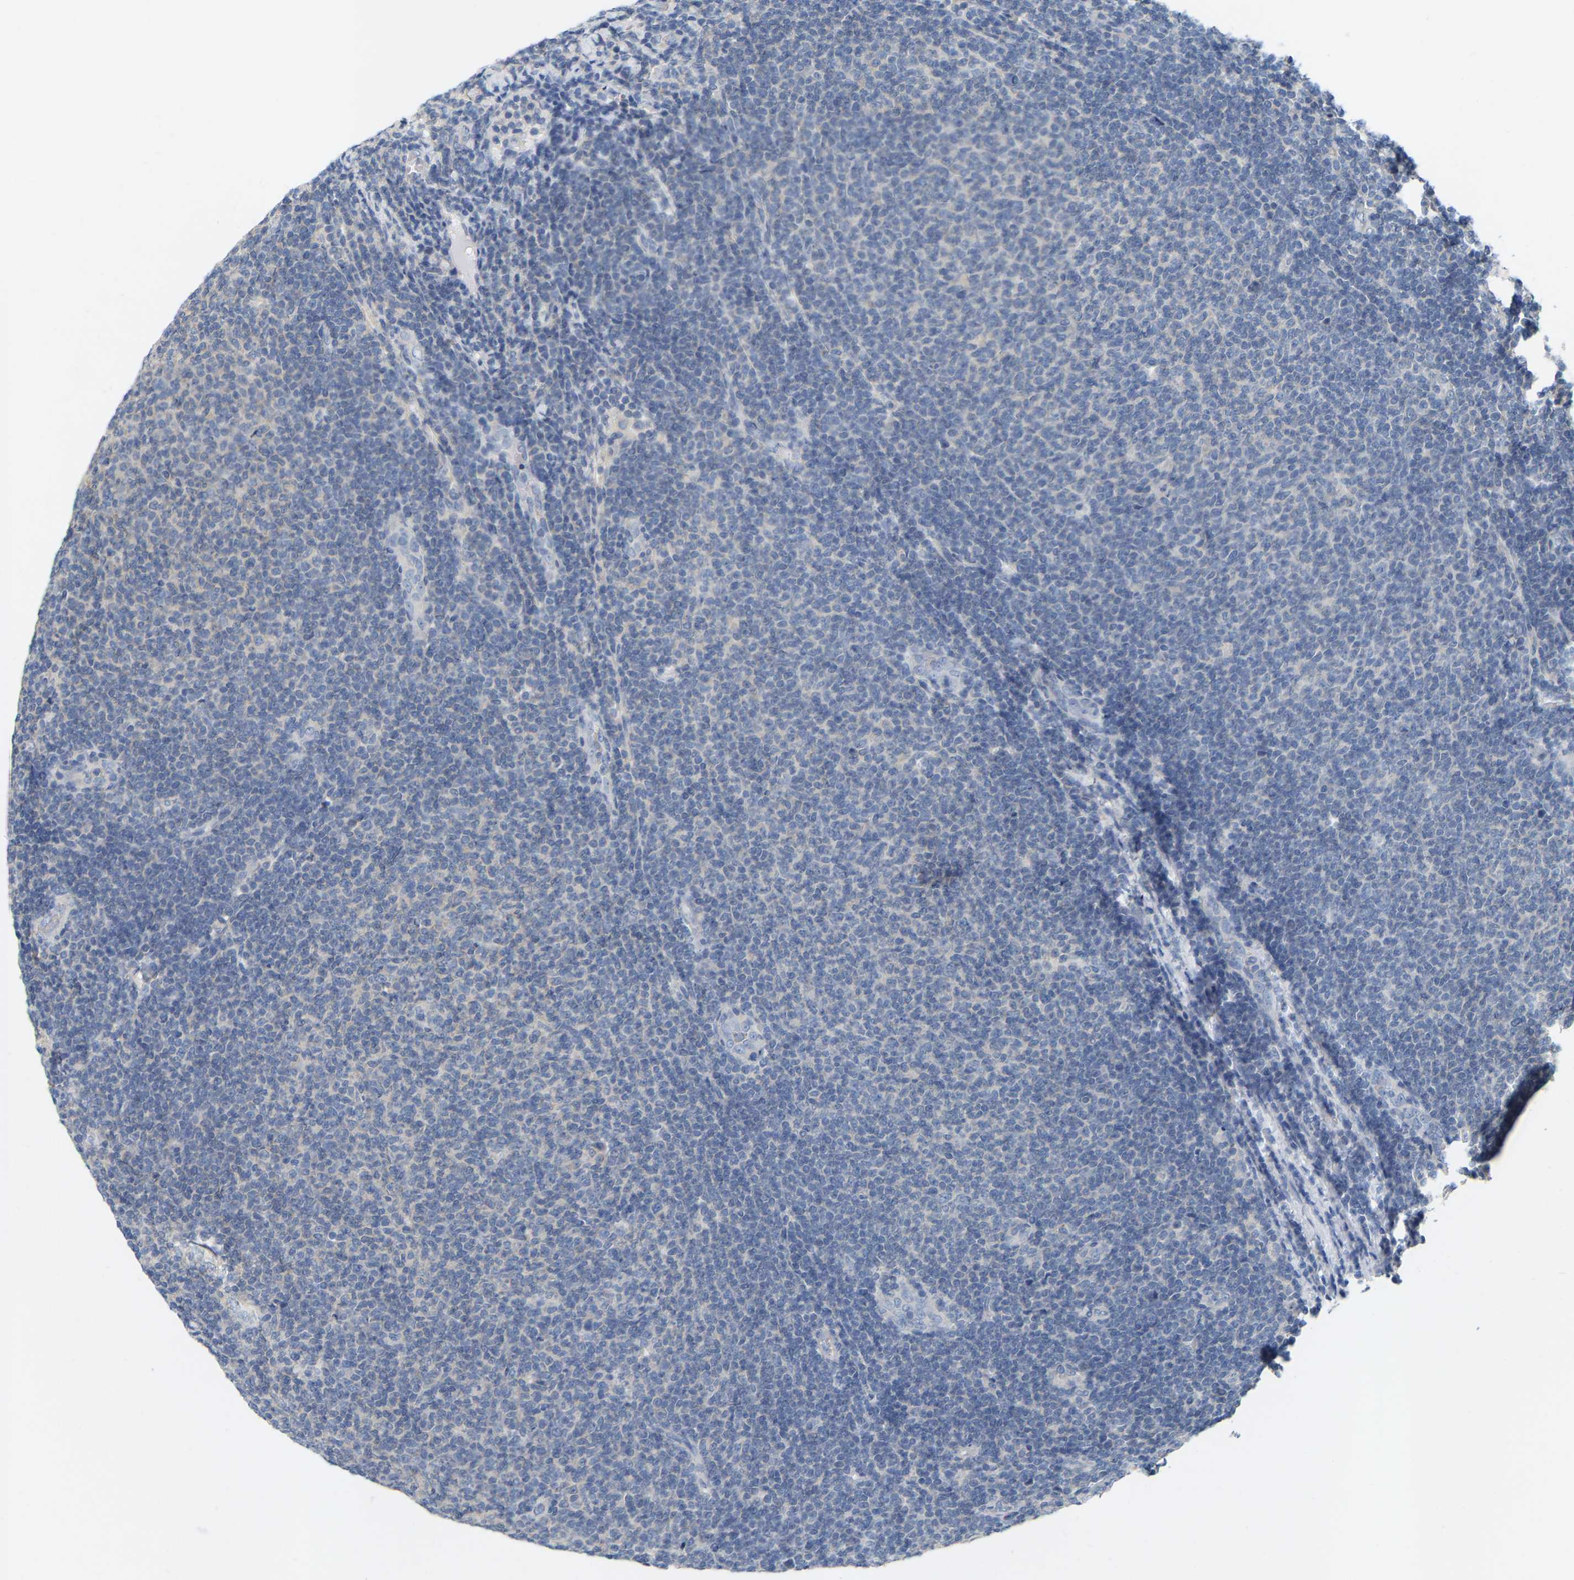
{"staining": {"intensity": "negative", "quantity": "none", "location": "none"}, "tissue": "lymphoma", "cell_type": "Tumor cells", "image_type": "cancer", "snomed": [{"axis": "morphology", "description": "Malignant lymphoma, non-Hodgkin's type, Low grade"}, {"axis": "topography", "description": "Lymph node"}], "caption": "High power microscopy histopathology image of an IHC micrograph of malignant lymphoma, non-Hodgkin's type (low-grade), revealing no significant staining in tumor cells.", "gene": "WIPI2", "patient": {"sex": "male", "age": 66}}